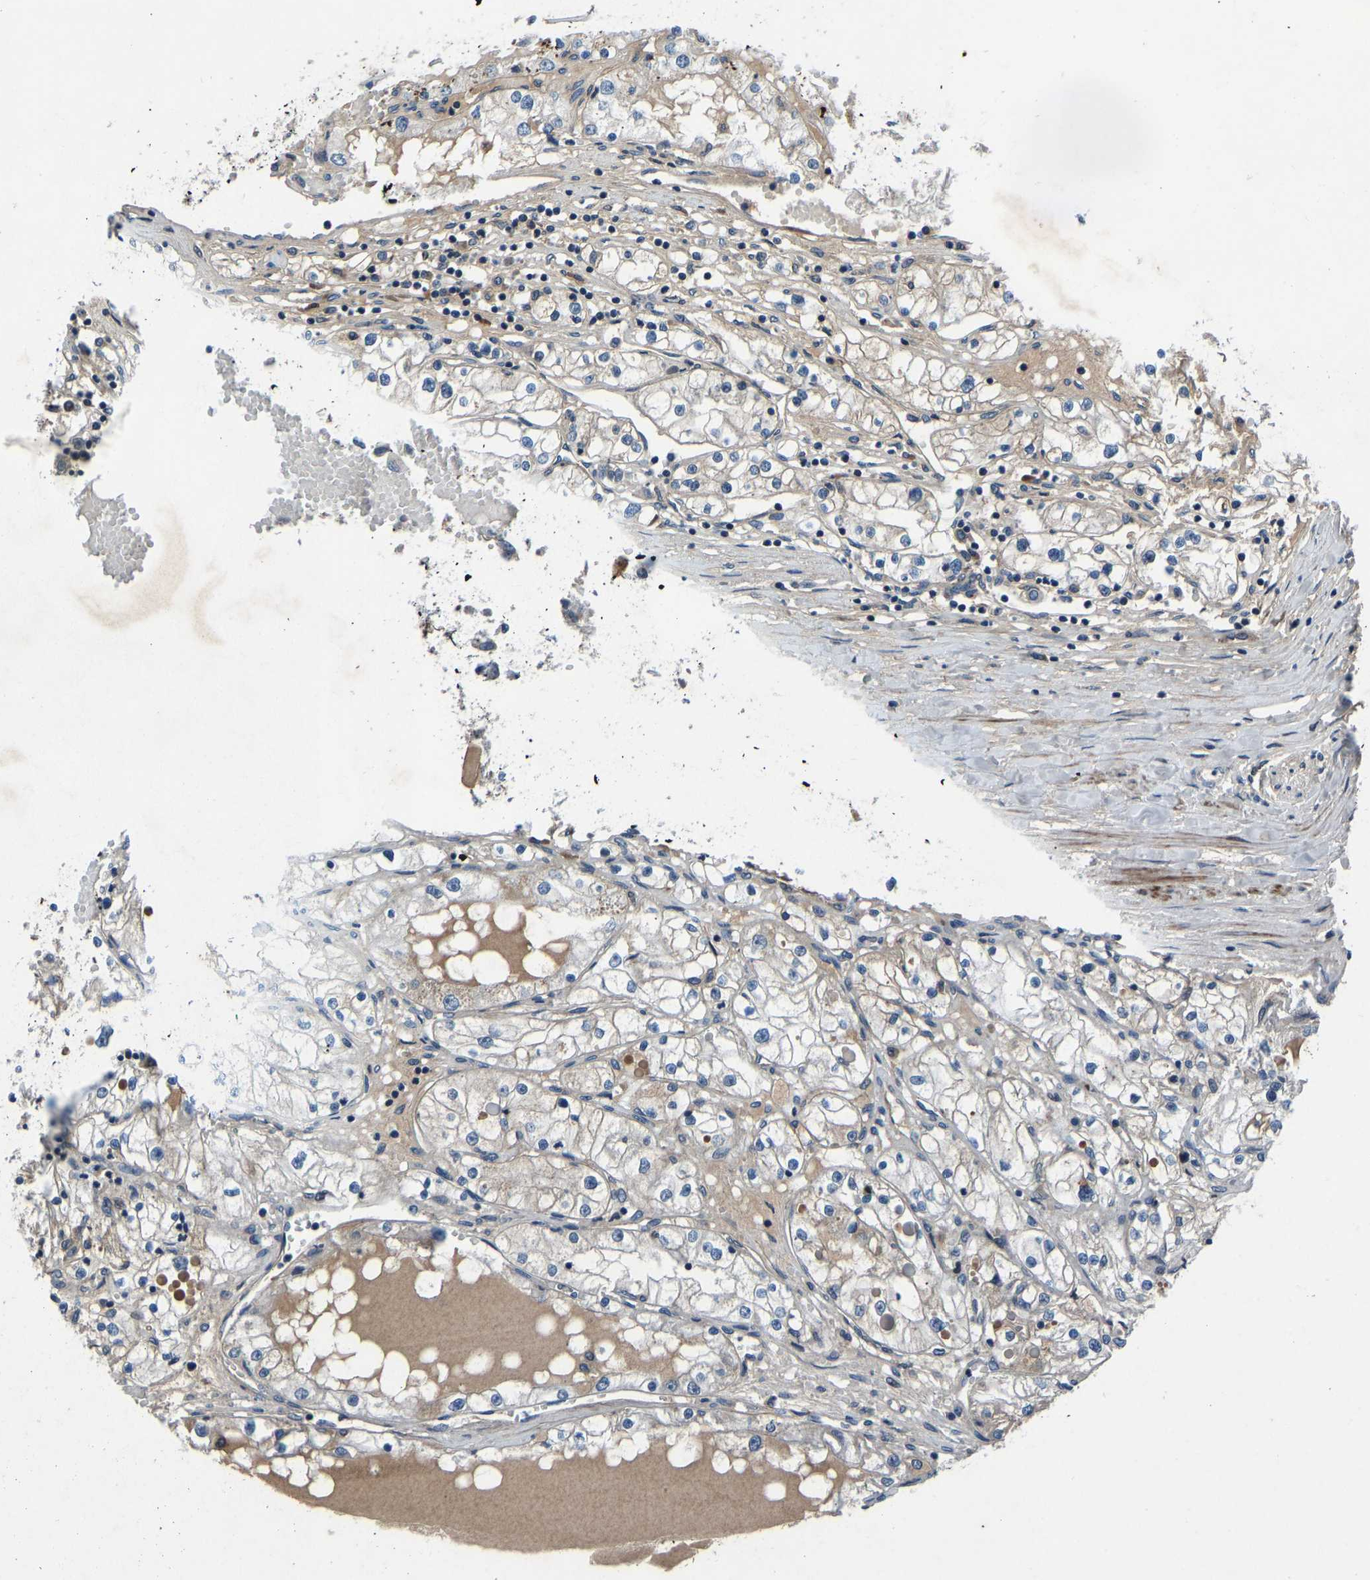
{"staining": {"intensity": "negative", "quantity": "none", "location": "none"}, "tissue": "renal cancer", "cell_type": "Tumor cells", "image_type": "cancer", "snomed": [{"axis": "morphology", "description": "Adenocarcinoma, NOS"}, {"axis": "topography", "description": "Kidney"}], "caption": "Protein analysis of renal cancer reveals no significant staining in tumor cells.", "gene": "RLIM", "patient": {"sex": "male", "age": 68}}